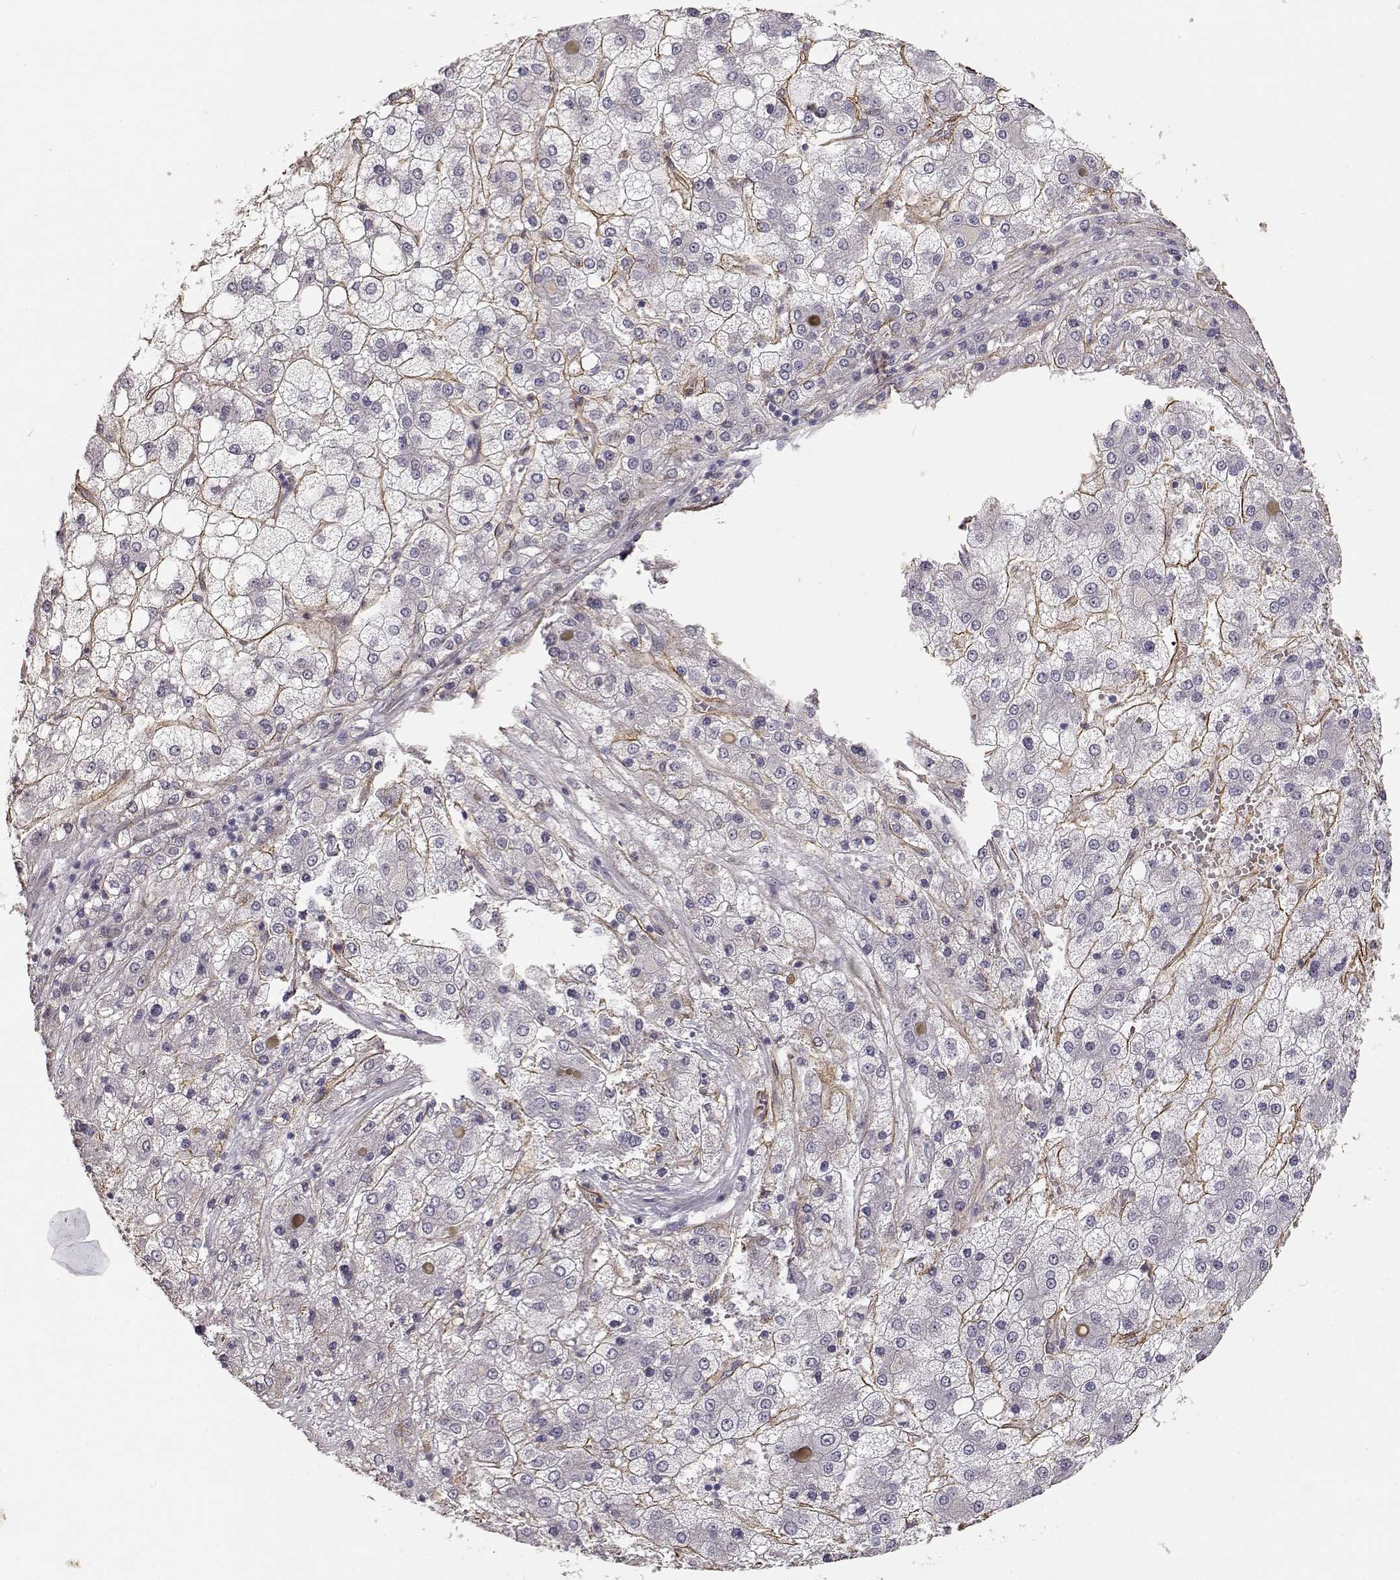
{"staining": {"intensity": "negative", "quantity": "none", "location": "none"}, "tissue": "liver cancer", "cell_type": "Tumor cells", "image_type": "cancer", "snomed": [{"axis": "morphology", "description": "Carcinoma, Hepatocellular, NOS"}, {"axis": "topography", "description": "Liver"}], "caption": "A micrograph of human liver cancer is negative for staining in tumor cells. (IHC, brightfield microscopy, high magnification).", "gene": "LAMA5", "patient": {"sex": "male", "age": 73}}